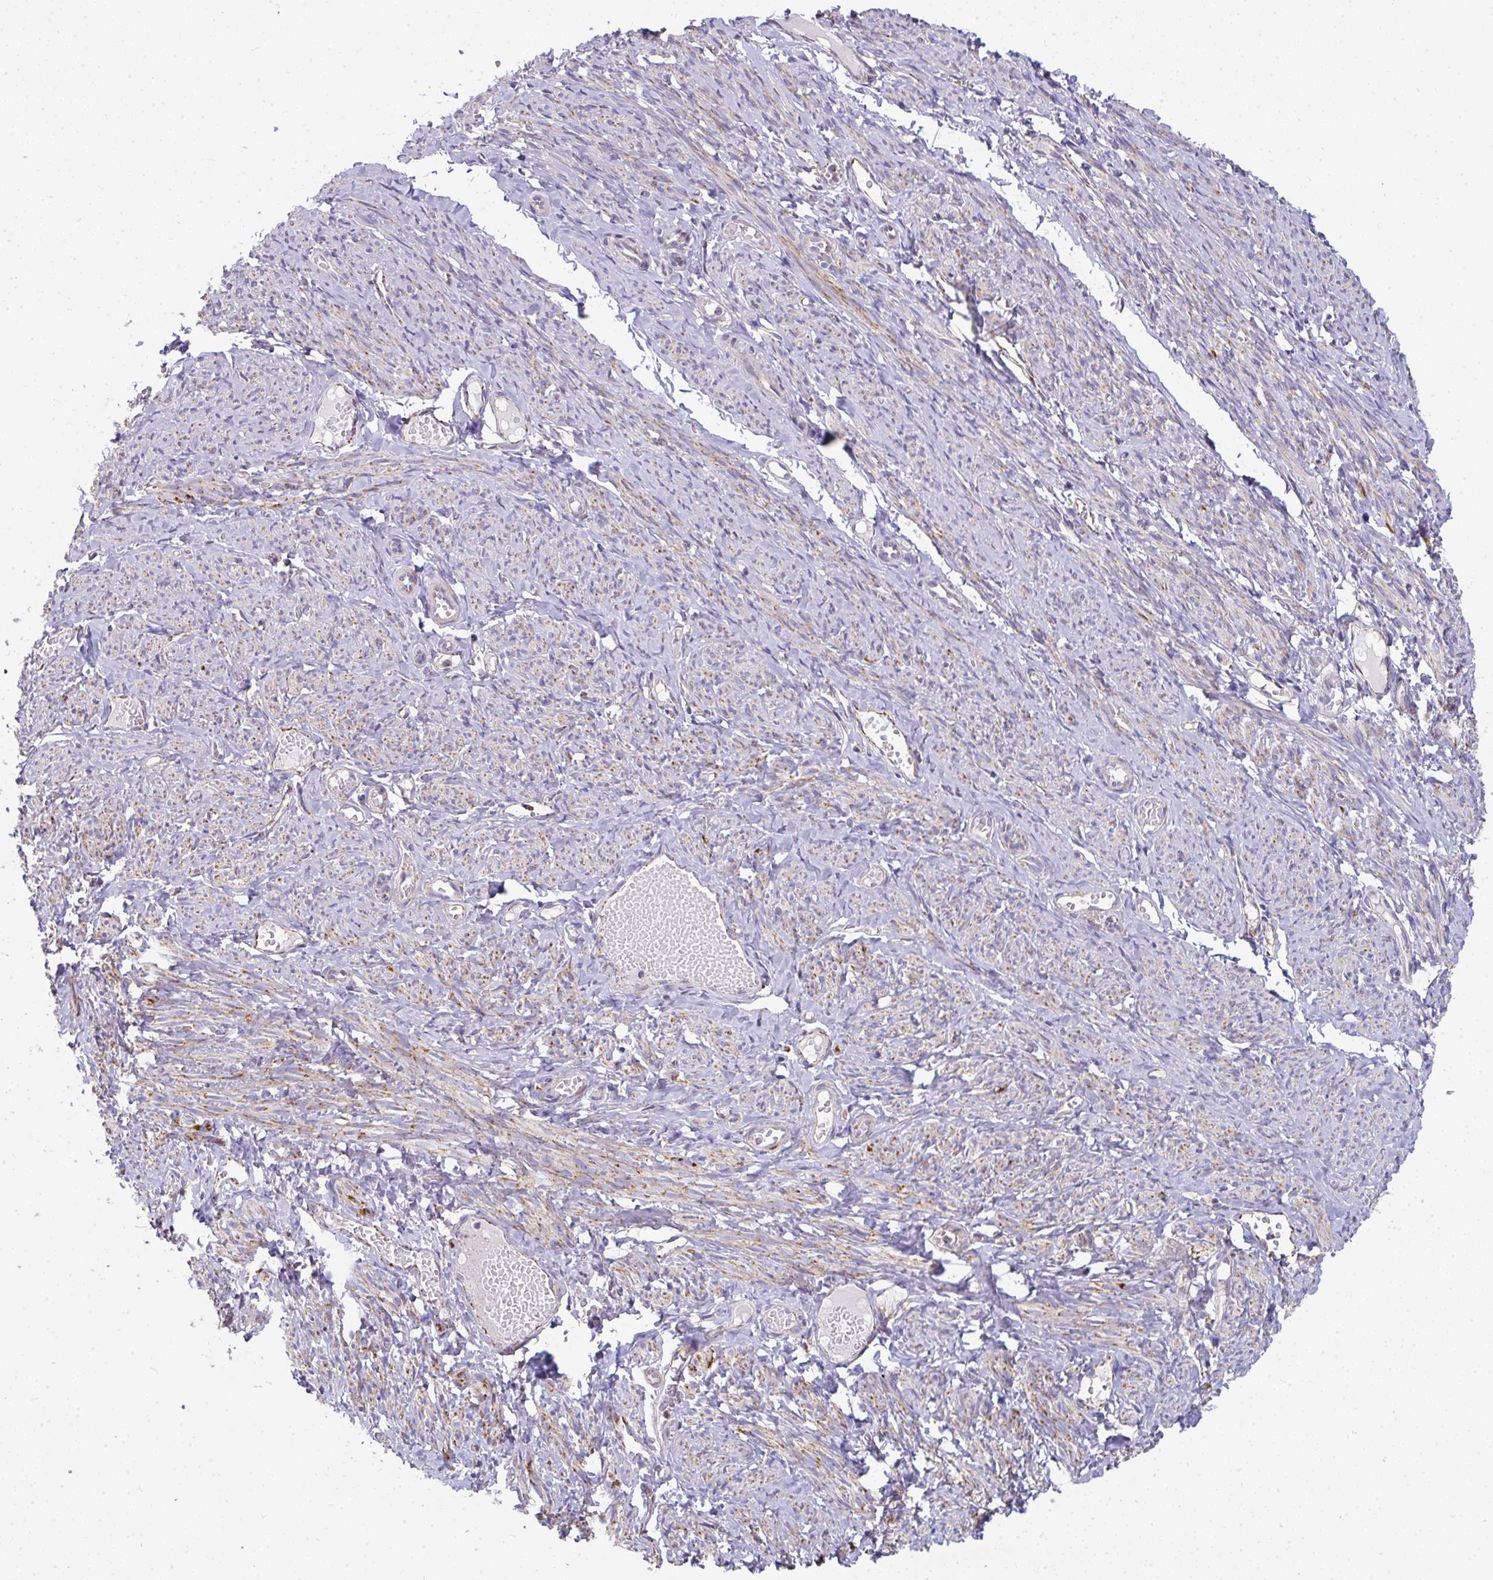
{"staining": {"intensity": "weak", "quantity": "<25%", "location": "cytoplasmic/membranous"}, "tissue": "smooth muscle", "cell_type": "Smooth muscle cells", "image_type": "normal", "snomed": [{"axis": "morphology", "description": "Normal tissue, NOS"}, {"axis": "topography", "description": "Smooth muscle"}], "caption": "Smooth muscle was stained to show a protein in brown. There is no significant staining in smooth muscle cells. (DAB immunohistochemistry visualized using brightfield microscopy, high magnification).", "gene": "FAHD1", "patient": {"sex": "female", "age": 65}}